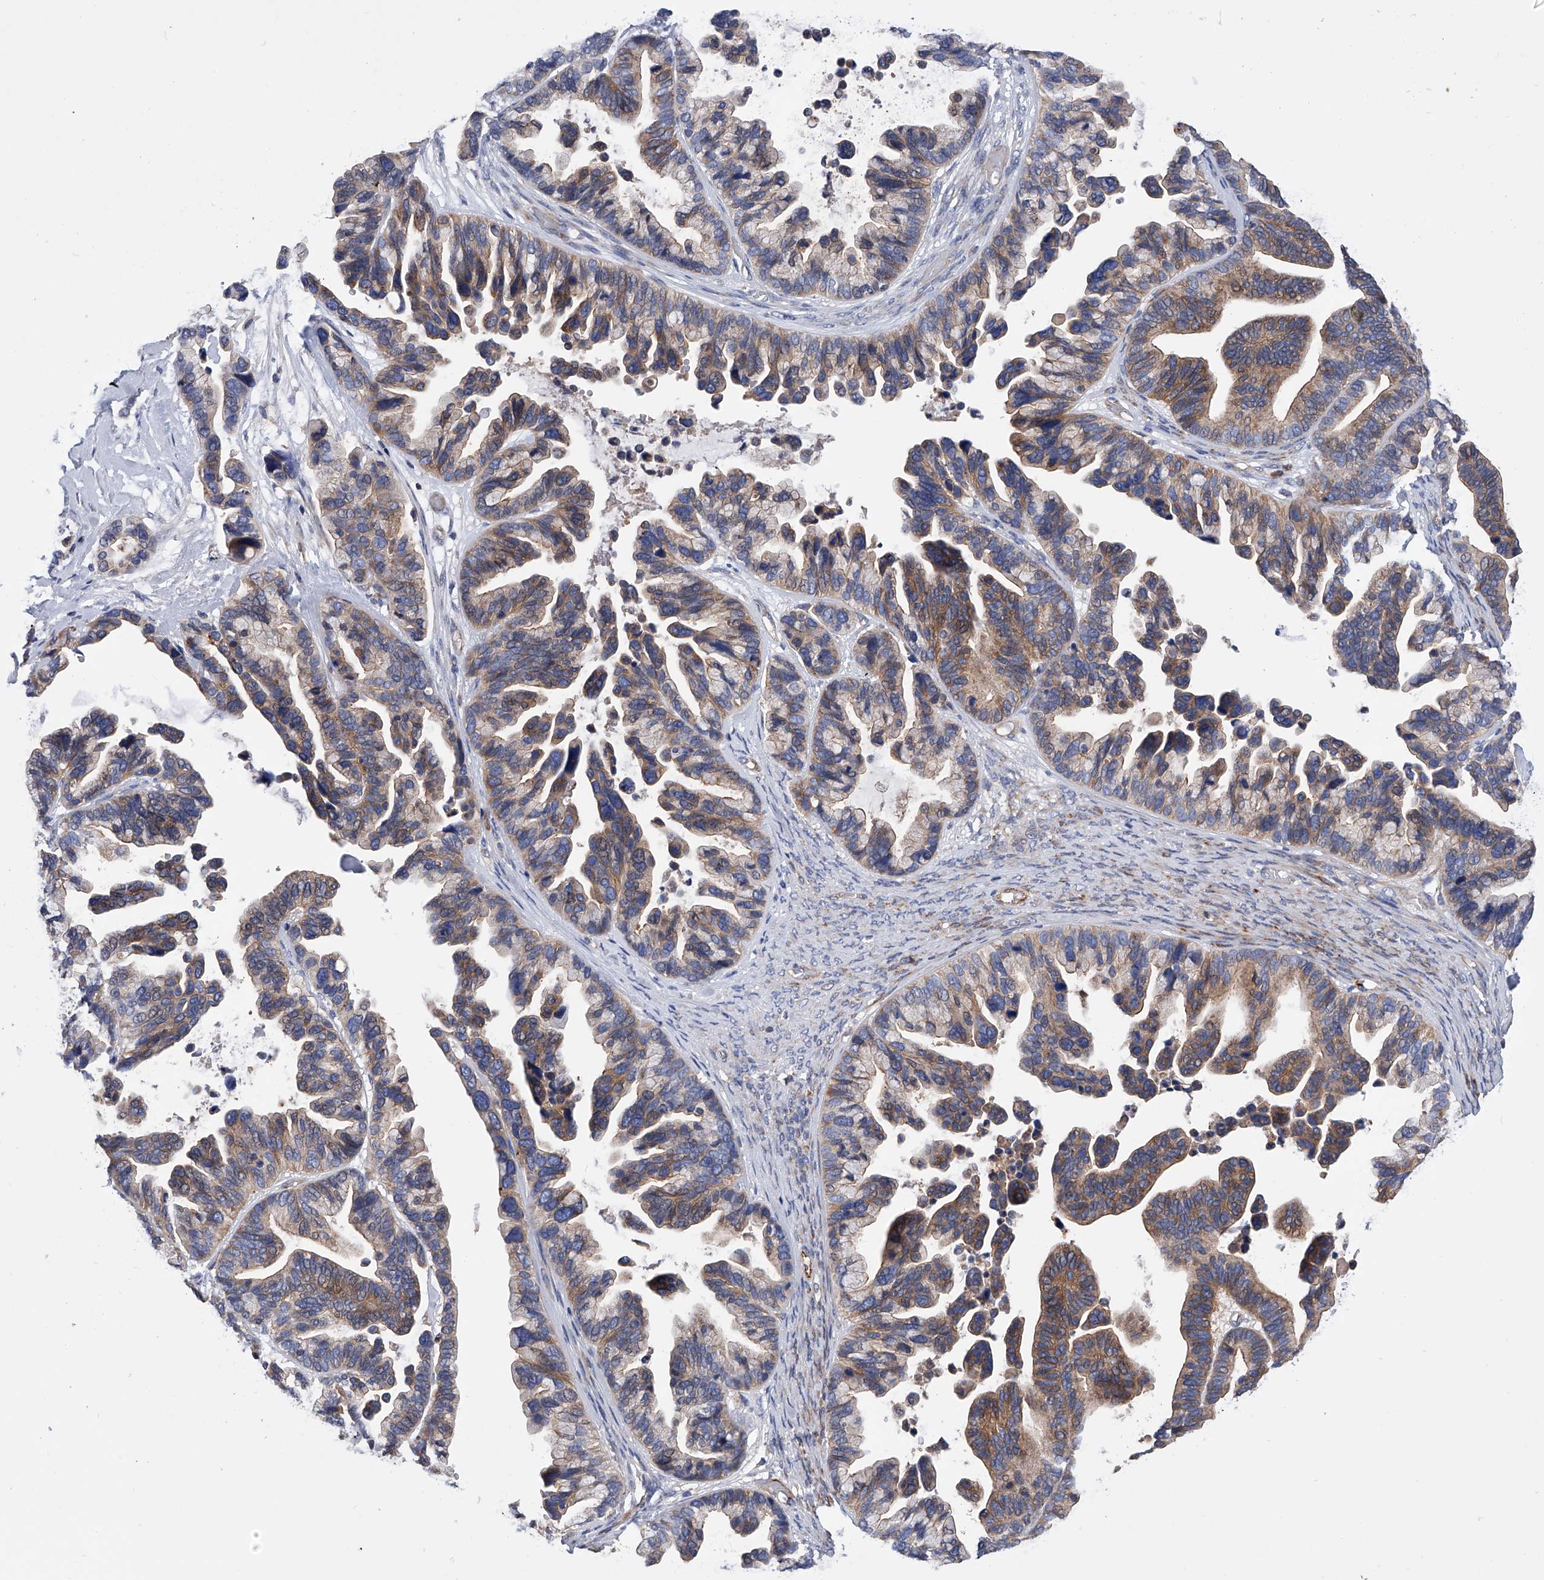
{"staining": {"intensity": "moderate", "quantity": ">75%", "location": "cytoplasmic/membranous"}, "tissue": "ovarian cancer", "cell_type": "Tumor cells", "image_type": "cancer", "snomed": [{"axis": "morphology", "description": "Cystadenocarcinoma, serous, NOS"}, {"axis": "topography", "description": "Ovary"}], "caption": "Immunohistochemistry image of ovarian serous cystadenocarcinoma stained for a protein (brown), which reveals medium levels of moderate cytoplasmic/membranous expression in approximately >75% of tumor cells.", "gene": "MLYCD", "patient": {"sex": "female", "age": 56}}